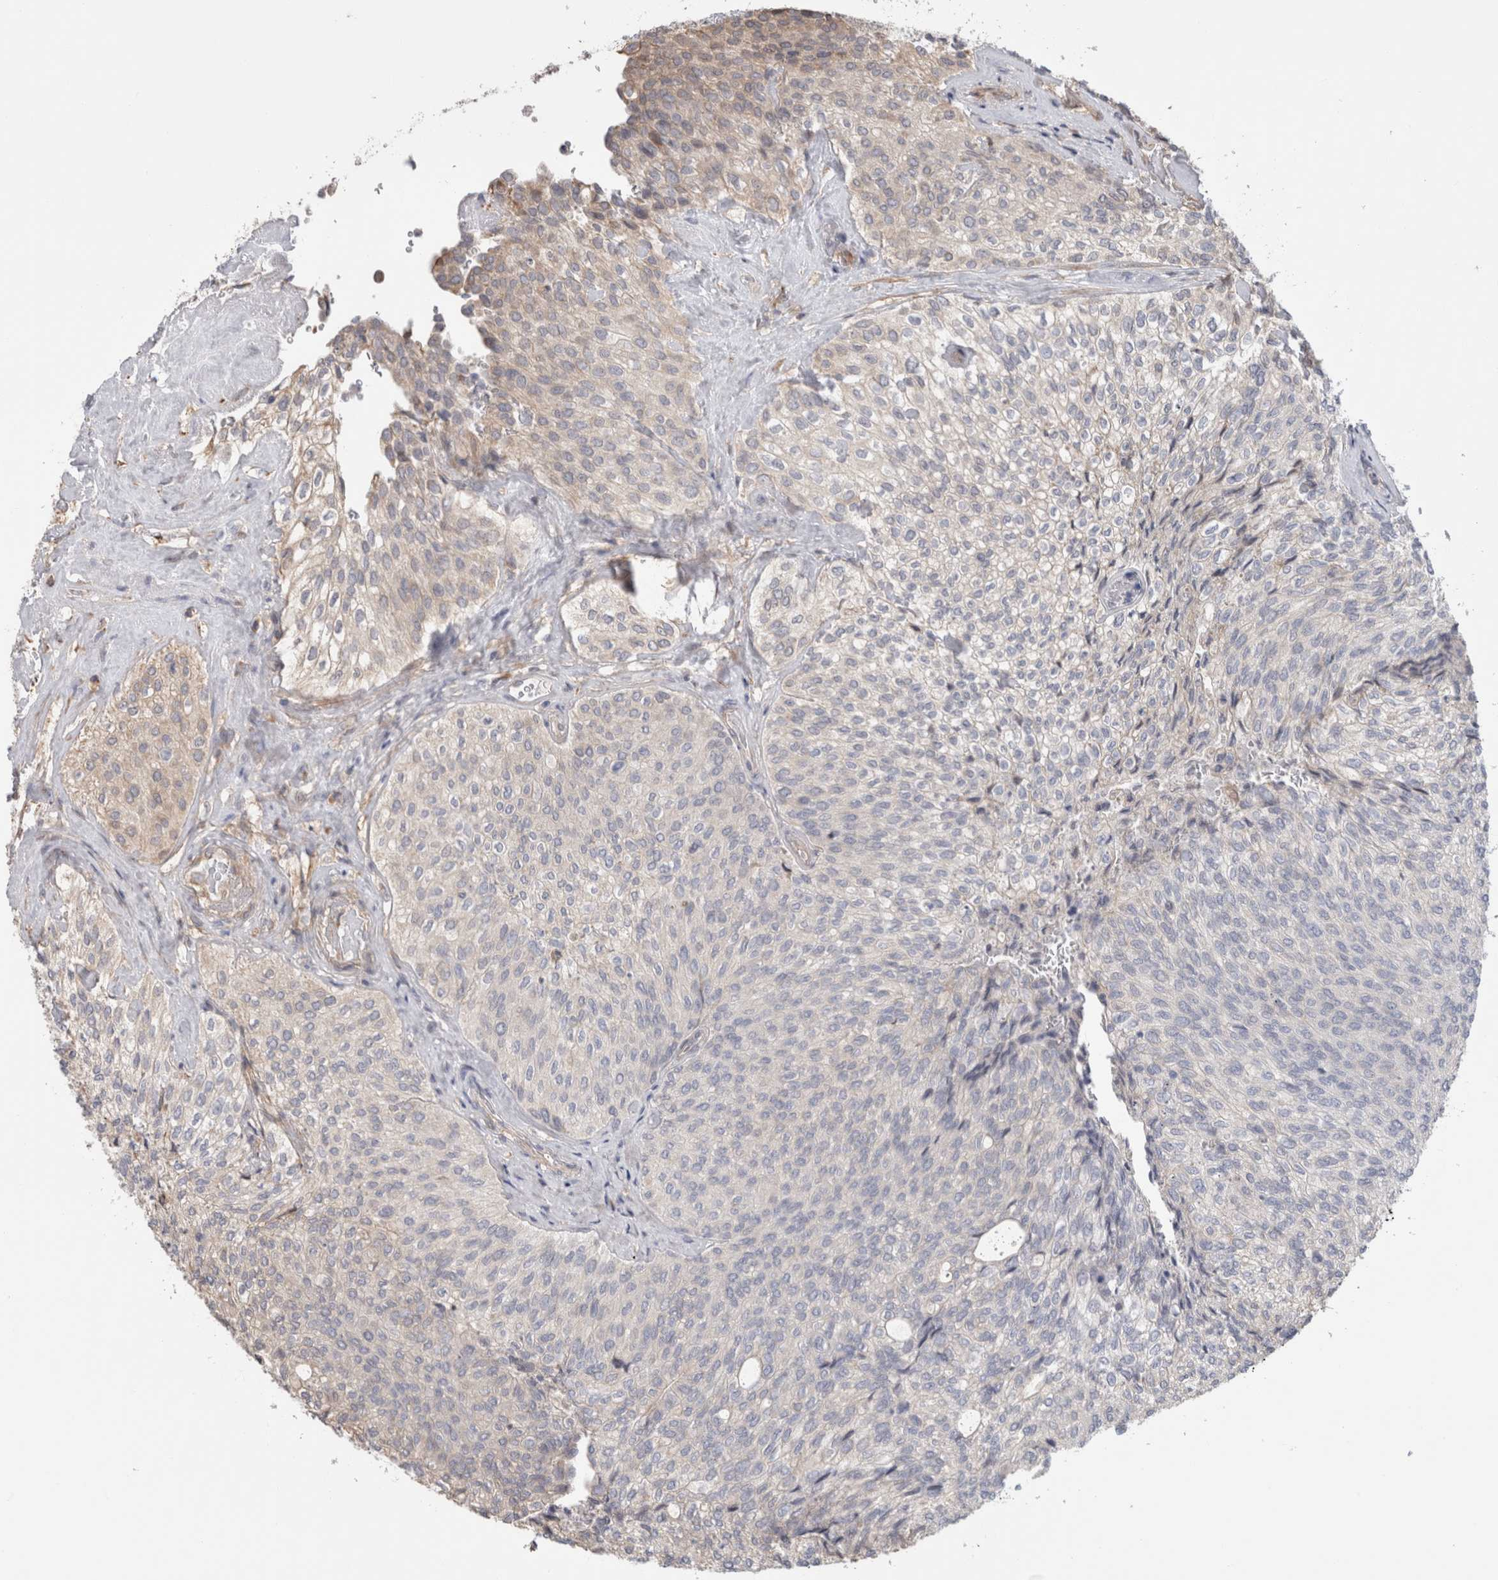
{"staining": {"intensity": "negative", "quantity": "none", "location": "none"}, "tissue": "urothelial cancer", "cell_type": "Tumor cells", "image_type": "cancer", "snomed": [{"axis": "morphology", "description": "Urothelial carcinoma, Low grade"}, {"axis": "topography", "description": "Urinary bladder"}], "caption": "Immunohistochemistry histopathology image of neoplastic tissue: human urothelial cancer stained with DAB reveals no significant protein positivity in tumor cells. (DAB (3,3'-diaminobenzidine) immunohistochemistry (IHC), high magnification).", "gene": "SMAP2", "patient": {"sex": "female", "age": 79}}